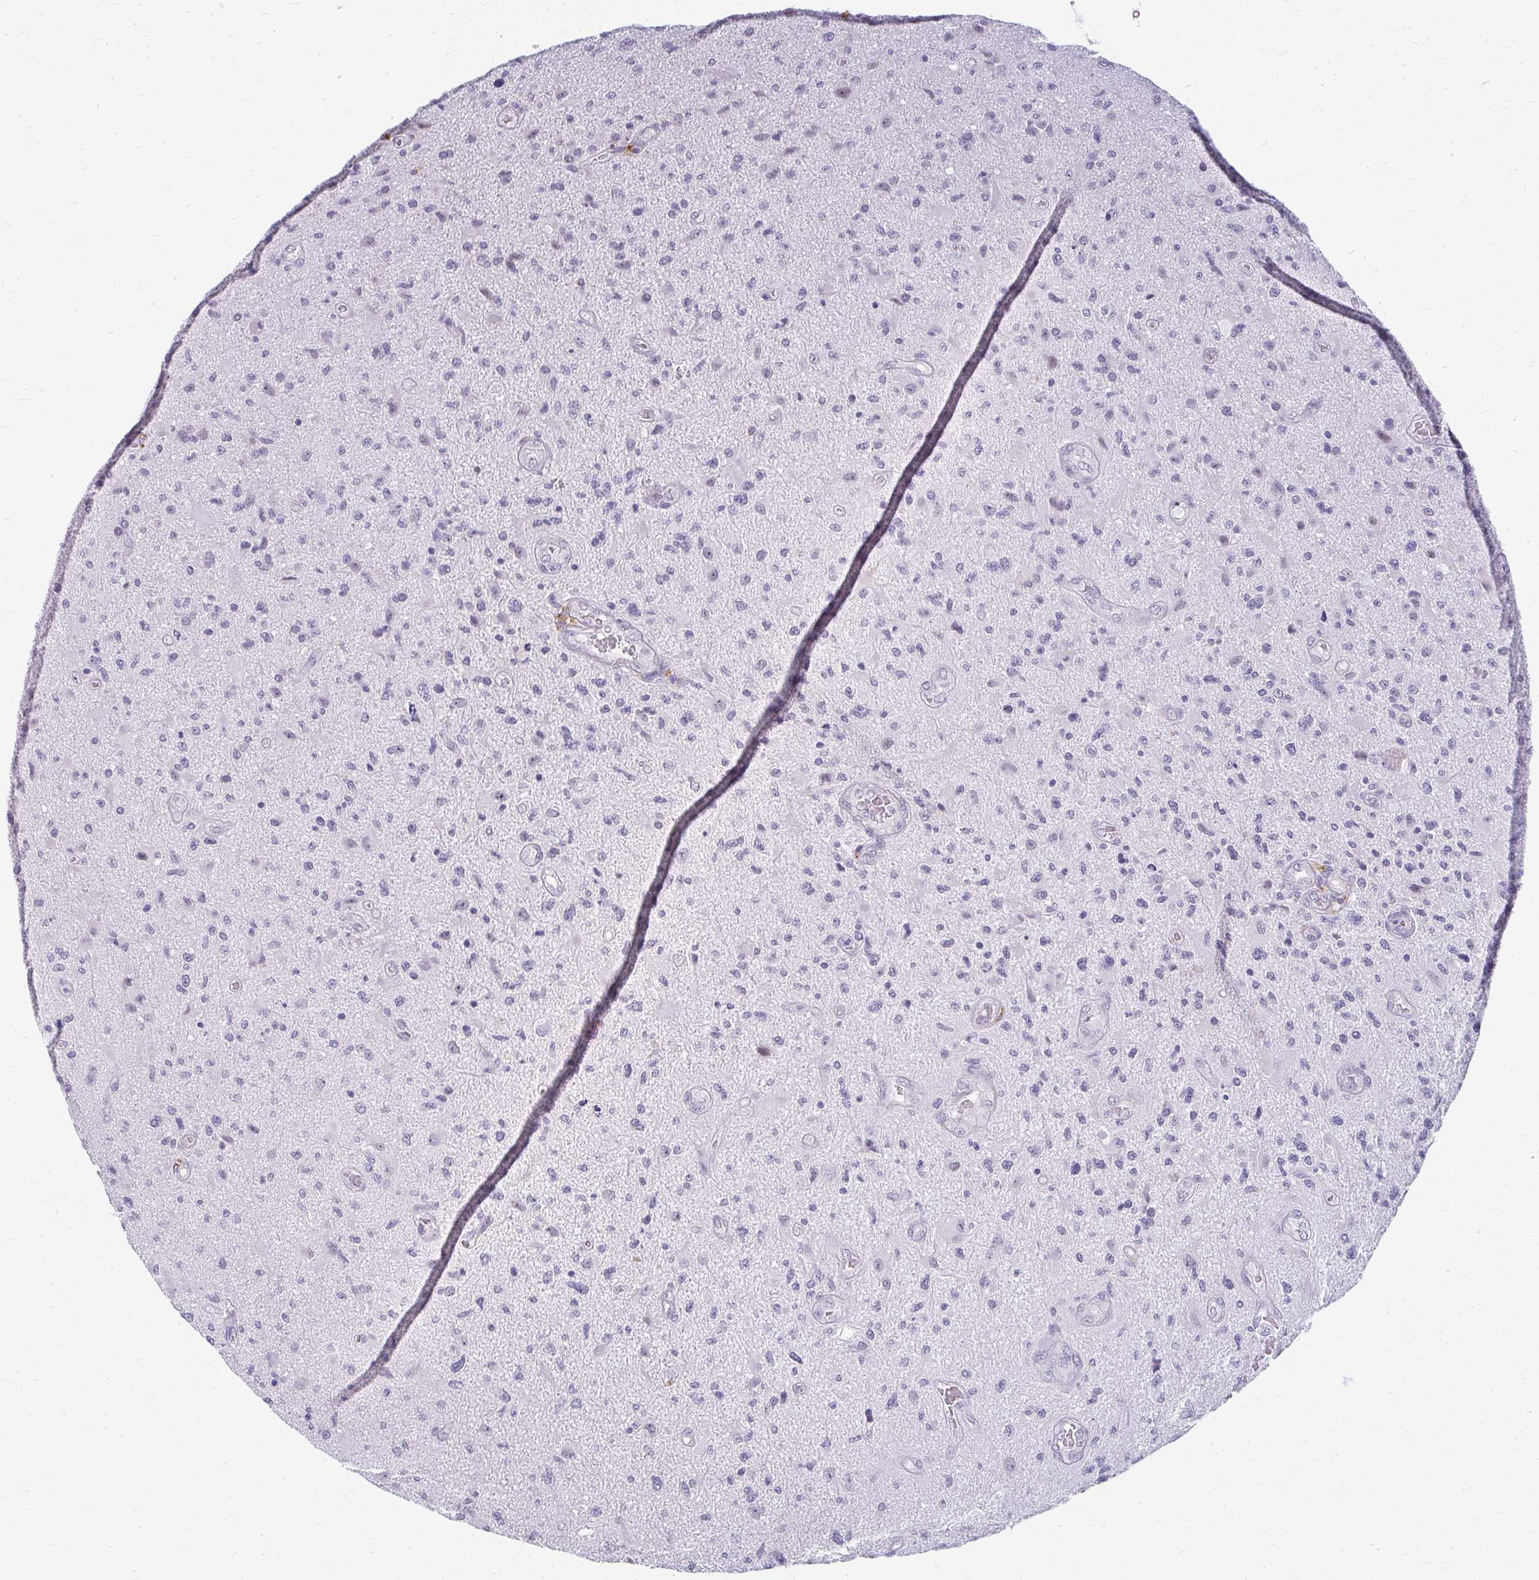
{"staining": {"intensity": "negative", "quantity": "none", "location": "none"}, "tissue": "glioma", "cell_type": "Tumor cells", "image_type": "cancer", "snomed": [{"axis": "morphology", "description": "Glioma, malignant, High grade"}, {"axis": "topography", "description": "Brain"}], "caption": "High magnification brightfield microscopy of glioma stained with DAB (3,3'-diaminobenzidine) (brown) and counterstained with hematoxylin (blue): tumor cells show no significant expression.", "gene": "TEX33", "patient": {"sex": "male", "age": 67}}